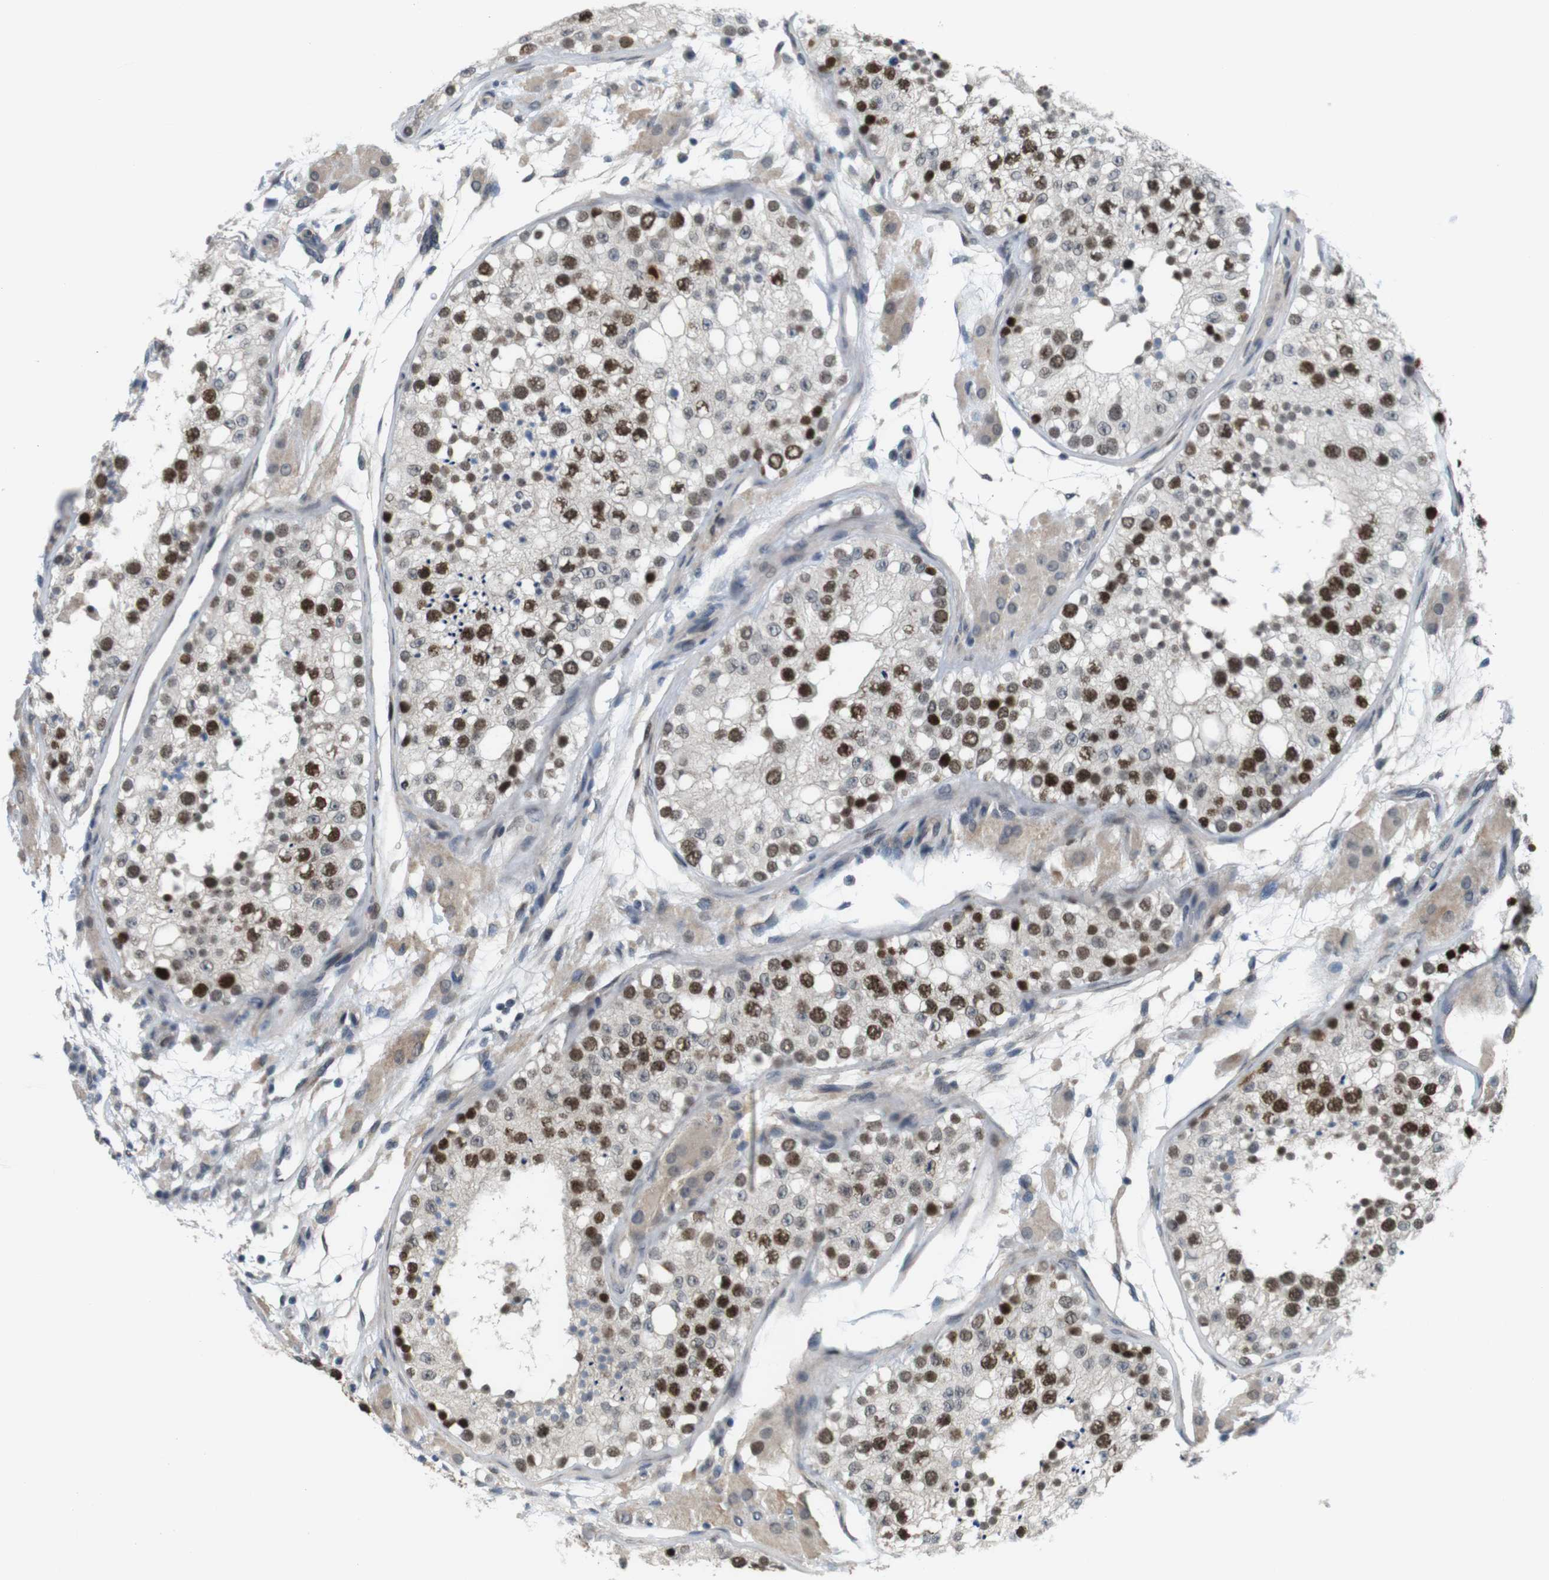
{"staining": {"intensity": "strong", "quantity": "25%-75%", "location": "nuclear"}, "tissue": "testis", "cell_type": "Cells in seminiferous ducts", "image_type": "normal", "snomed": [{"axis": "morphology", "description": "Normal tissue, NOS"}, {"axis": "topography", "description": "Testis"}], "caption": "Immunohistochemistry staining of benign testis, which reveals high levels of strong nuclear positivity in about 25%-75% of cells in seminiferous ducts indicating strong nuclear protein positivity. The staining was performed using DAB (brown) for protein detection and nuclei were counterstained in hematoxylin (blue).", "gene": "SMCO2", "patient": {"sex": "male", "age": 26}}